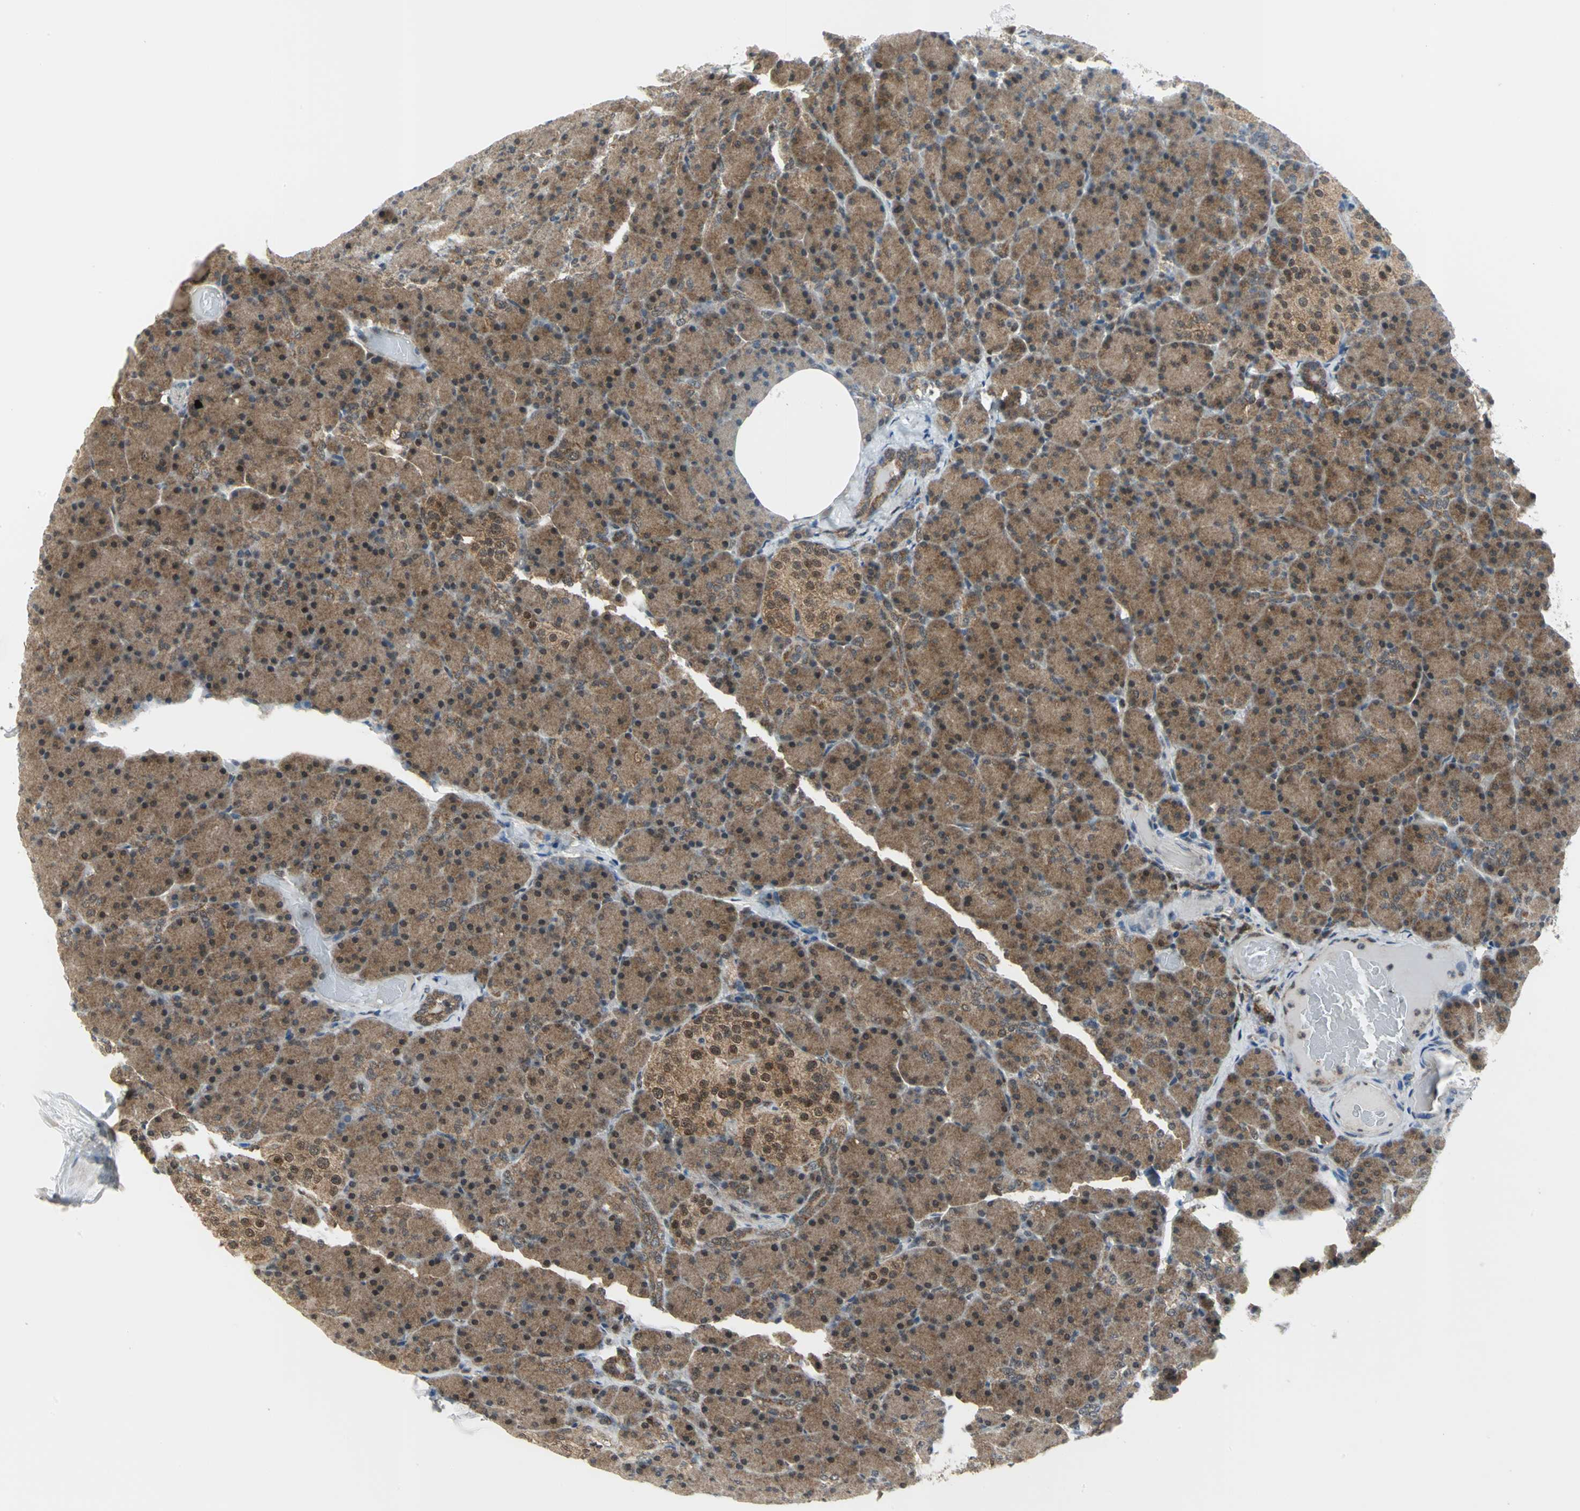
{"staining": {"intensity": "moderate", "quantity": ">75%", "location": "cytoplasmic/membranous"}, "tissue": "pancreas", "cell_type": "Exocrine glandular cells", "image_type": "normal", "snomed": [{"axis": "morphology", "description": "Normal tissue, NOS"}, {"axis": "topography", "description": "Pancreas"}], "caption": "Pancreas was stained to show a protein in brown. There is medium levels of moderate cytoplasmic/membranous staining in approximately >75% of exocrine glandular cells.", "gene": "PSMA4", "patient": {"sex": "female", "age": 43}}